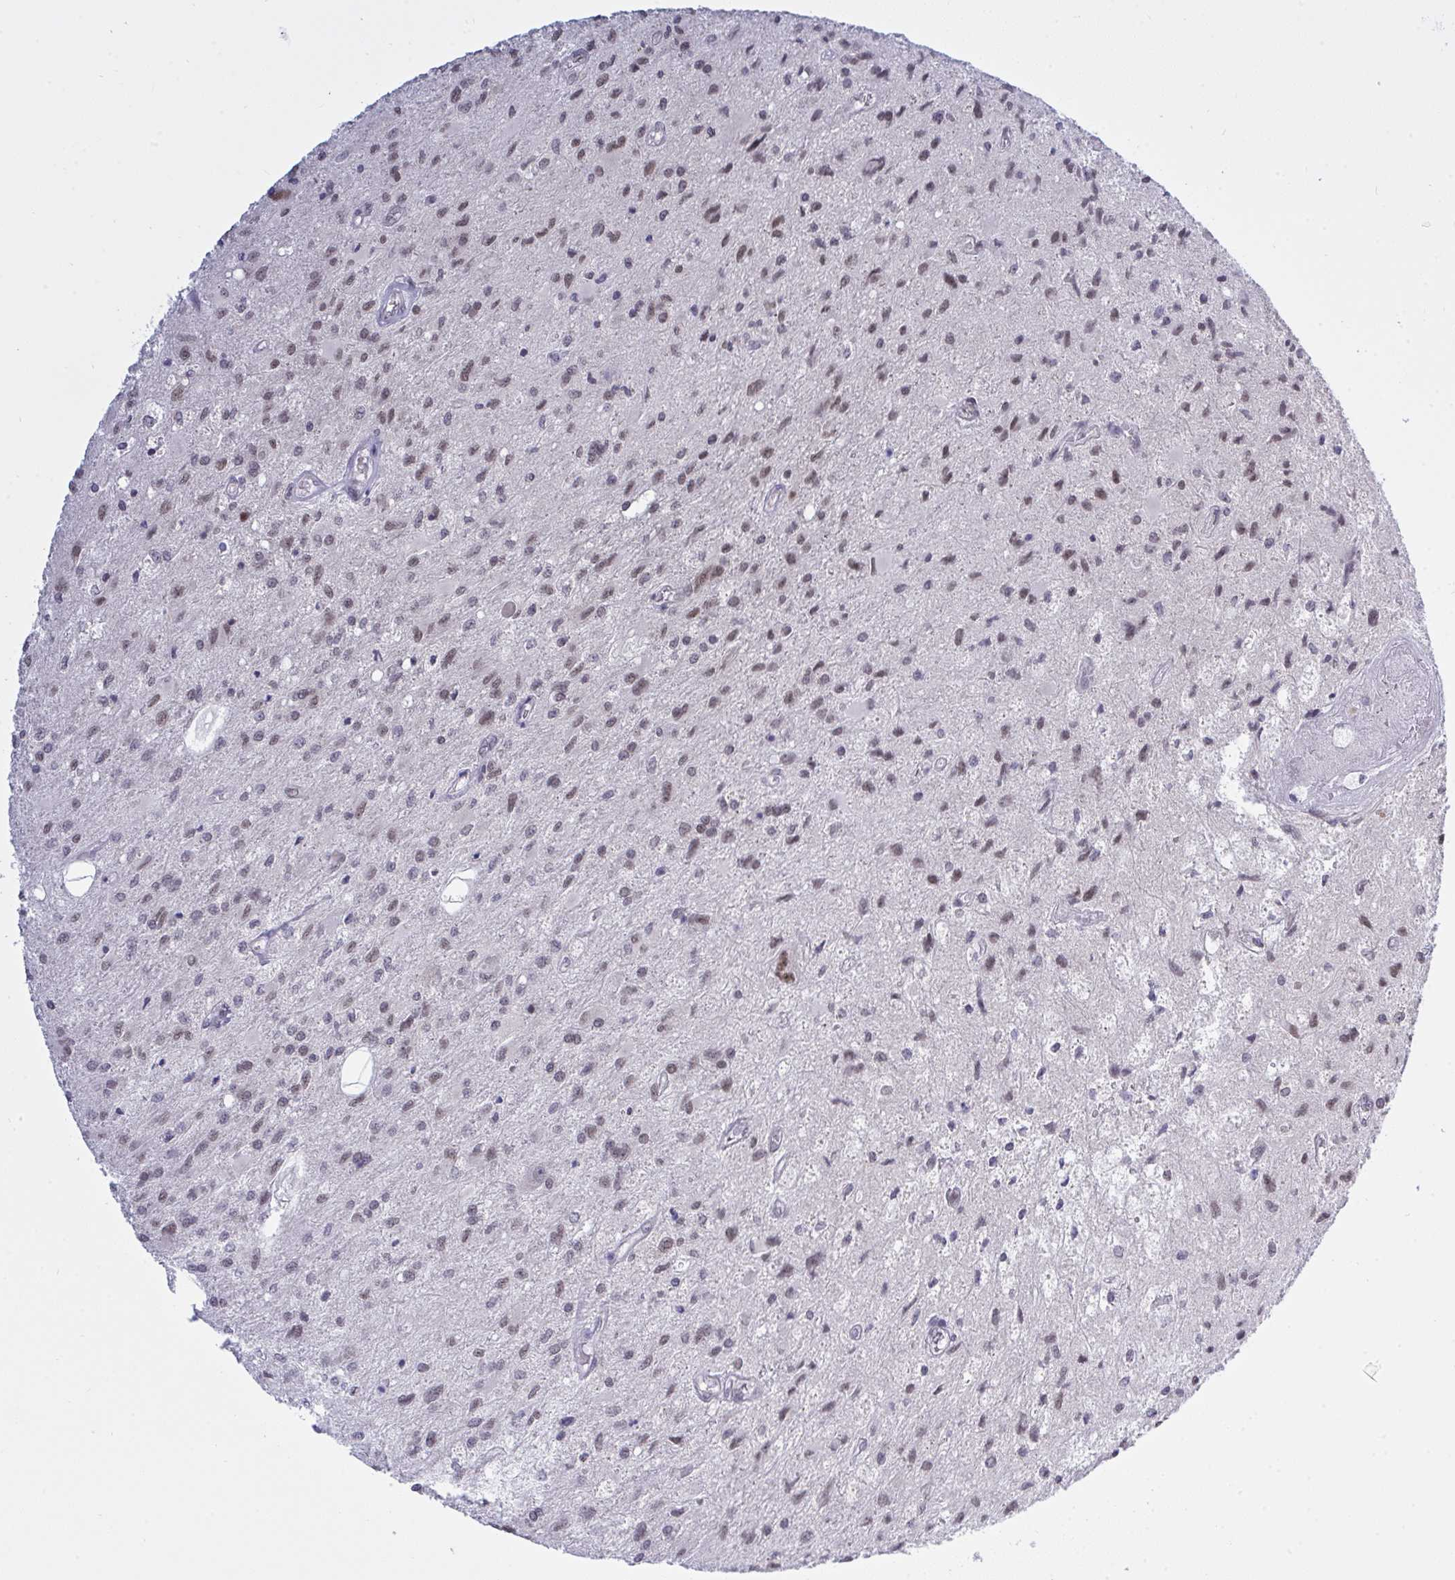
{"staining": {"intensity": "moderate", "quantity": "25%-75%", "location": "nuclear"}, "tissue": "glioma", "cell_type": "Tumor cells", "image_type": "cancer", "snomed": [{"axis": "morphology", "description": "Glioma, malignant, High grade"}, {"axis": "topography", "description": "Brain"}], "caption": "Malignant high-grade glioma was stained to show a protein in brown. There is medium levels of moderate nuclear staining in about 25%-75% of tumor cells.", "gene": "RFC4", "patient": {"sex": "female", "age": 70}}